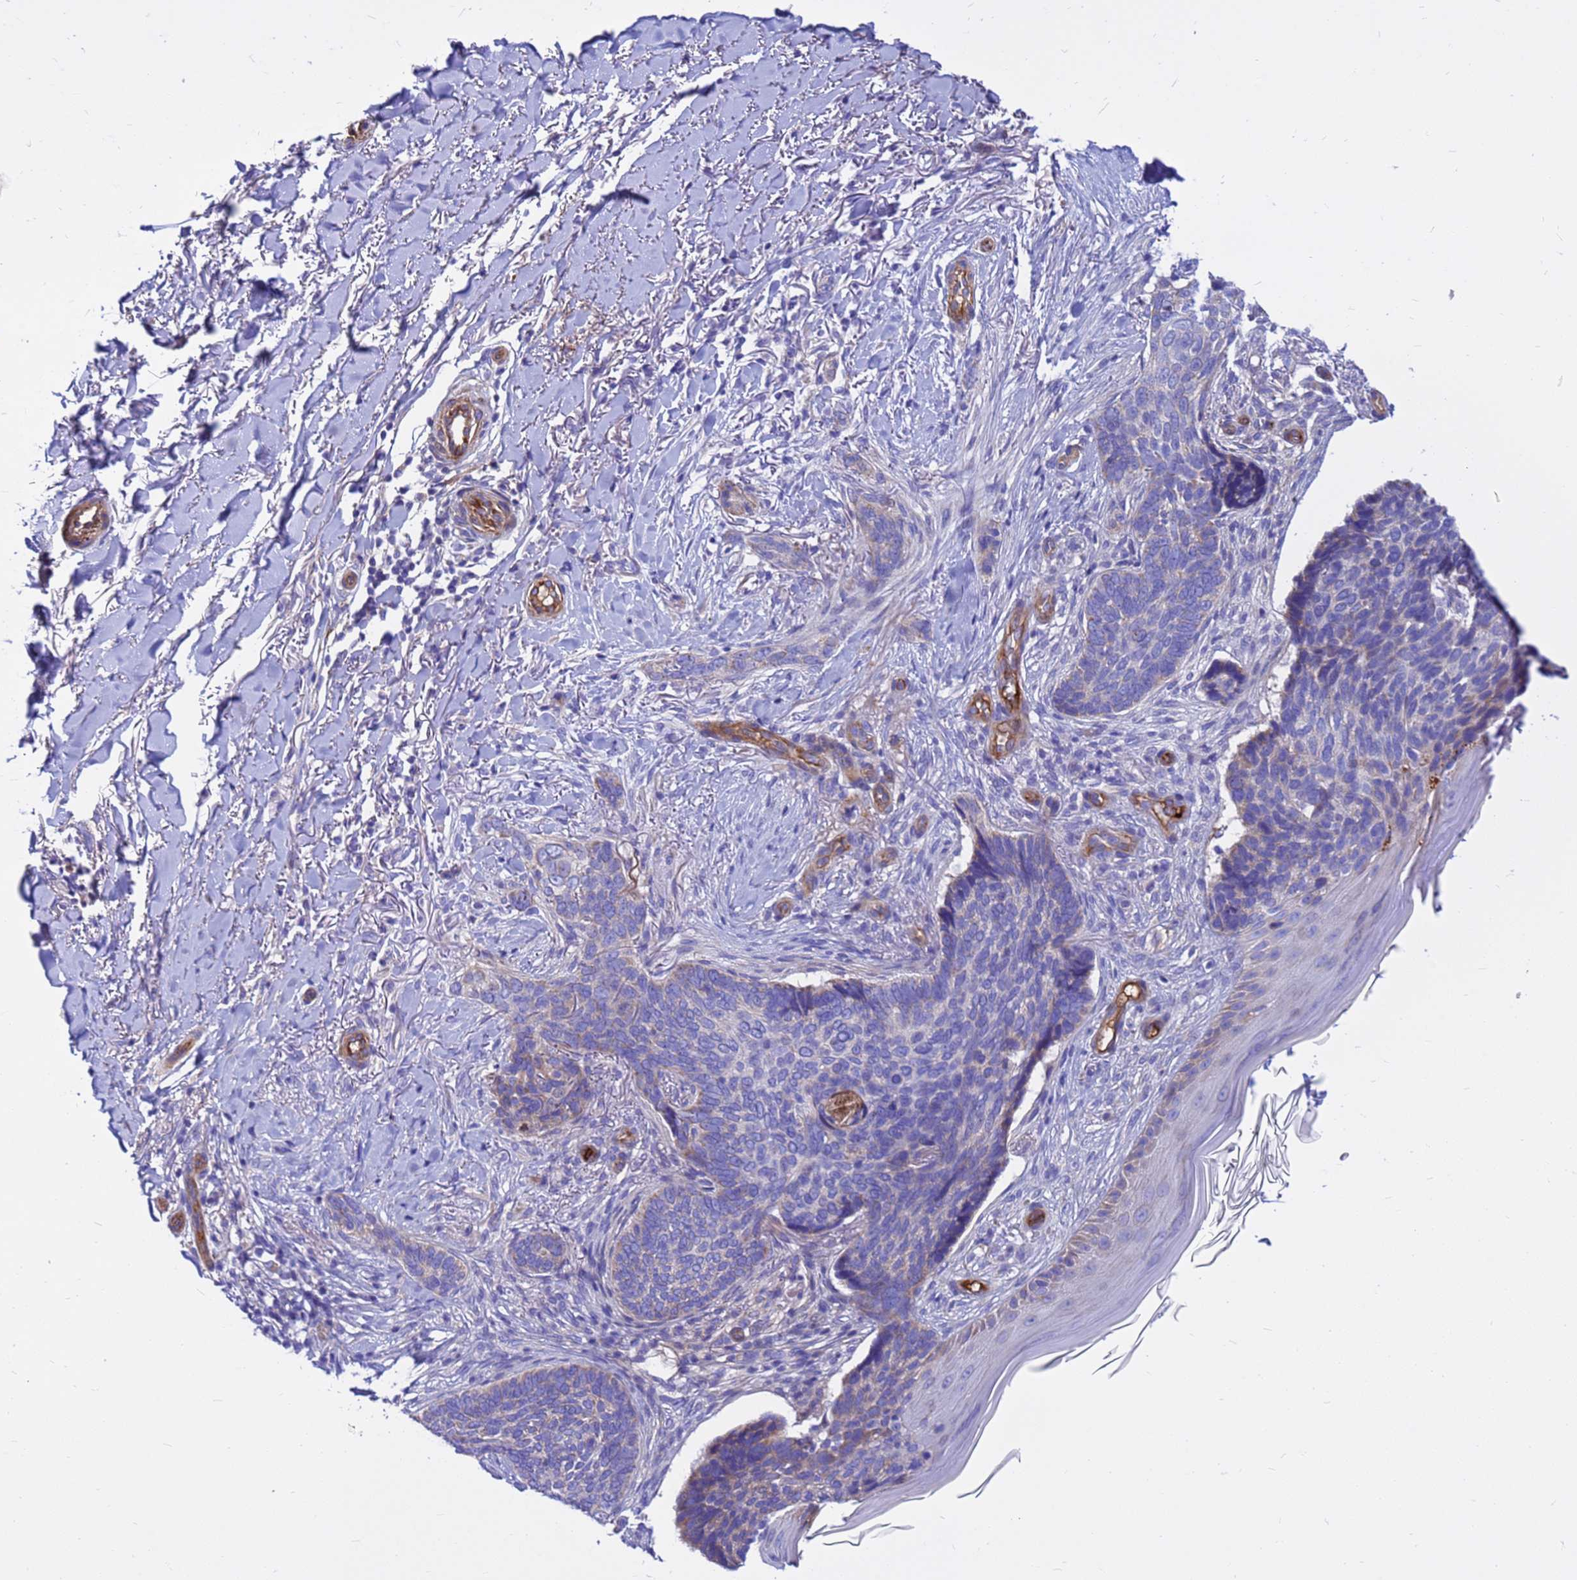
{"staining": {"intensity": "negative", "quantity": "none", "location": "none"}, "tissue": "skin cancer", "cell_type": "Tumor cells", "image_type": "cancer", "snomed": [{"axis": "morphology", "description": "Normal tissue, NOS"}, {"axis": "morphology", "description": "Basal cell carcinoma"}, {"axis": "topography", "description": "Skin"}], "caption": "Immunohistochemical staining of skin cancer reveals no significant staining in tumor cells.", "gene": "CRHBP", "patient": {"sex": "female", "age": 67}}